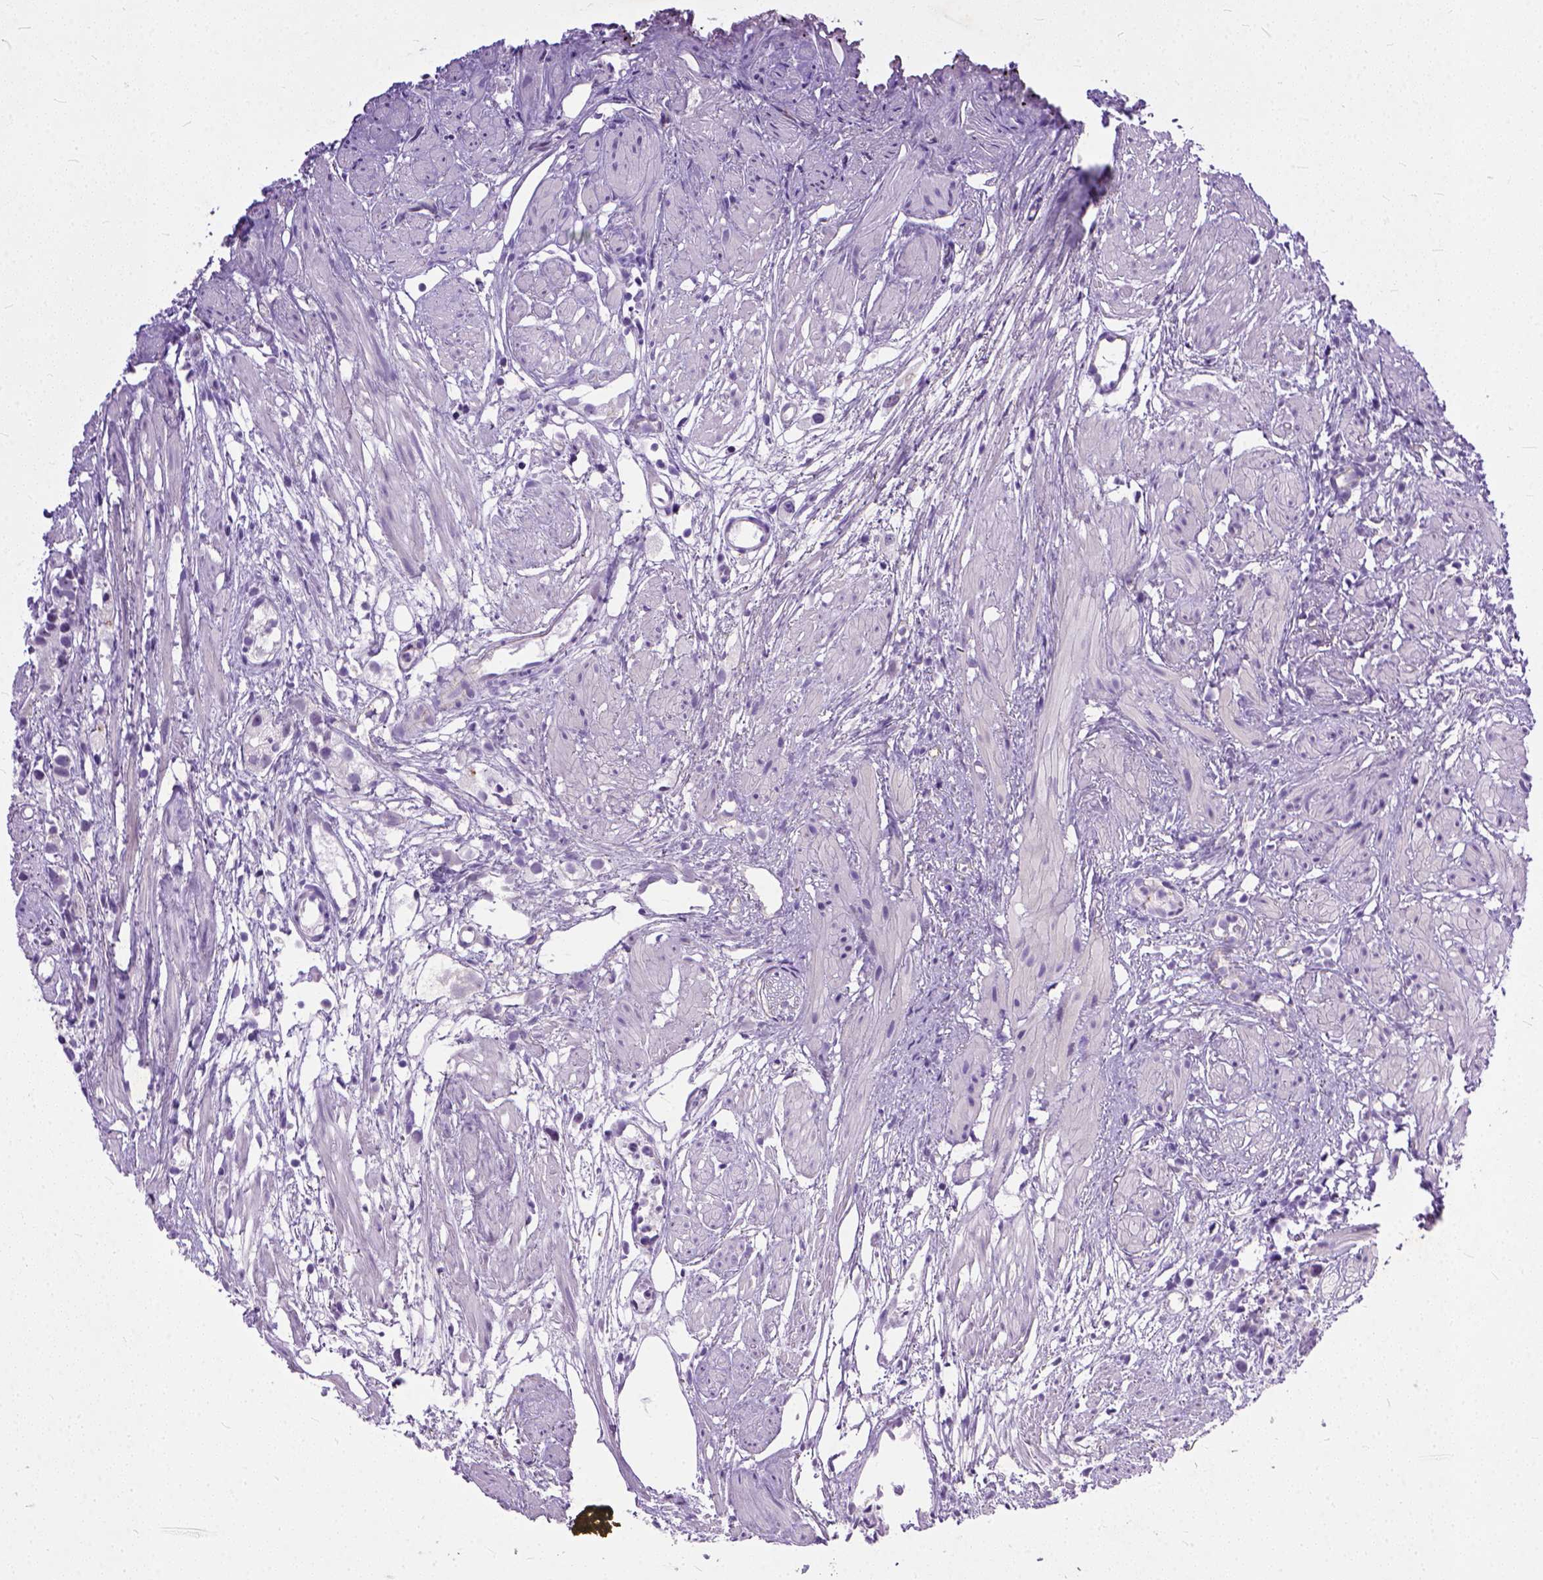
{"staining": {"intensity": "negative", "quantity": "none", "location": "none"}, "tissue": "prostate cancer", "cell_type": "Tumor cells", "image_type": "cancer", "snomed": [{"axis": "morphology", "description": "Adenocarcinoma, High grade"}, {"axis": "topography", "description": "Prostate"}], "caption": "Immunohistochemical staining of human adenocarcinoma (high-grade) (prostate) shows no significant expression in tumor cells.", "gene": "ADGRF1", "patient": {"sex": "male", "age": 68}}